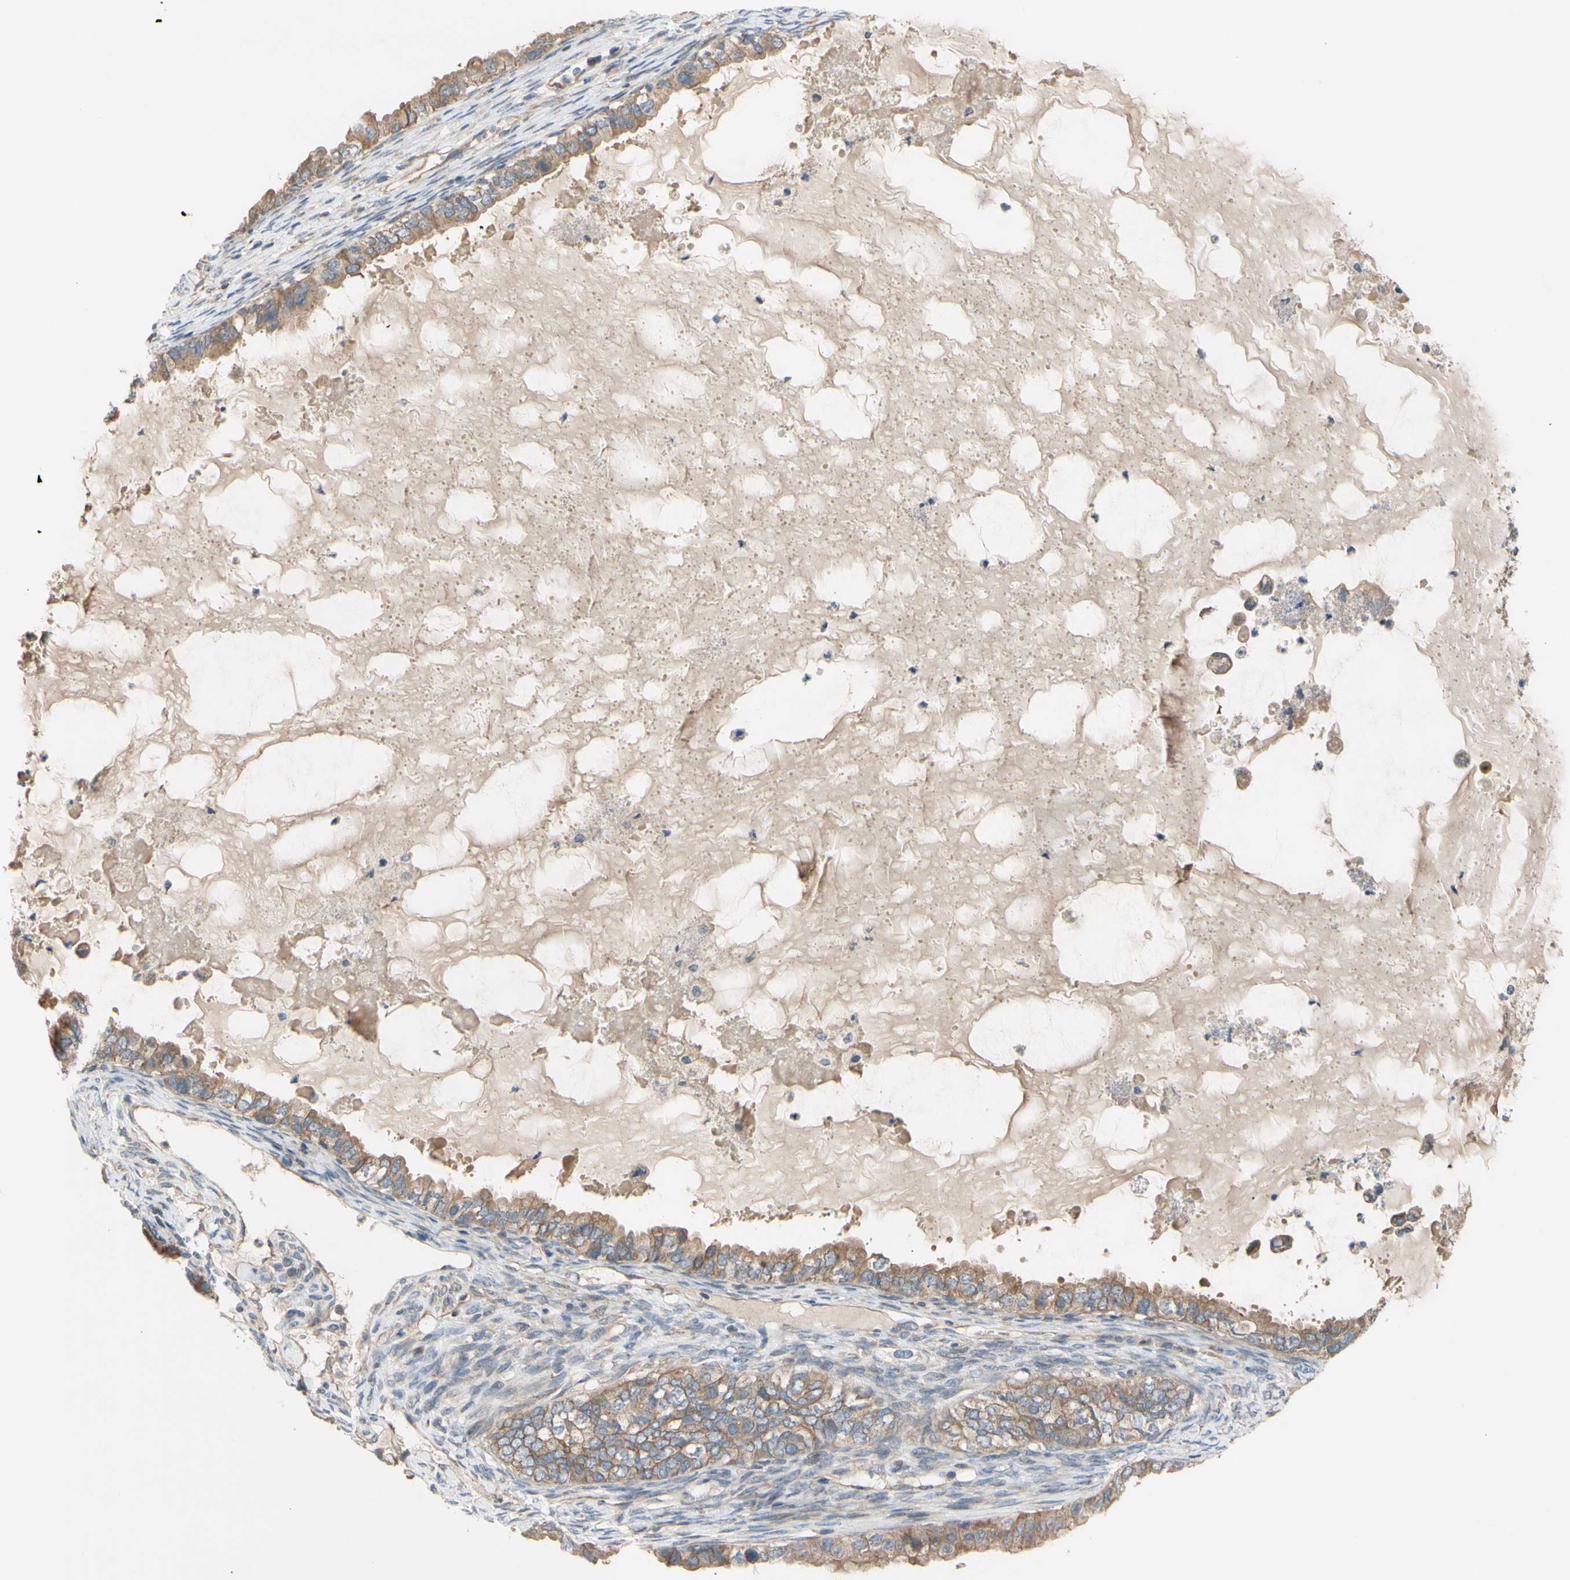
{"staining": {"intensity": "moderate", "quantity": ">75%", "location": "cytoplasmic/membranous"}, "tissue": "ovarian cancer", "cell_type": "Tumor cells", "image_type": "cancer", "snomed": [{"axis": "morphology", "description": "Cystadenocarcinoma, mucinous, NOS"}, {"axis": "topography", "description": "Ovary"}], "caption": "A brown stain labels moderate cytoplasmic/membranous staining of a protein in human ovarian mucinous cystadenocarcinoma tumor cells.", "gene": "MBTPS2", "patient": {"sex": "female", "age": 80}}